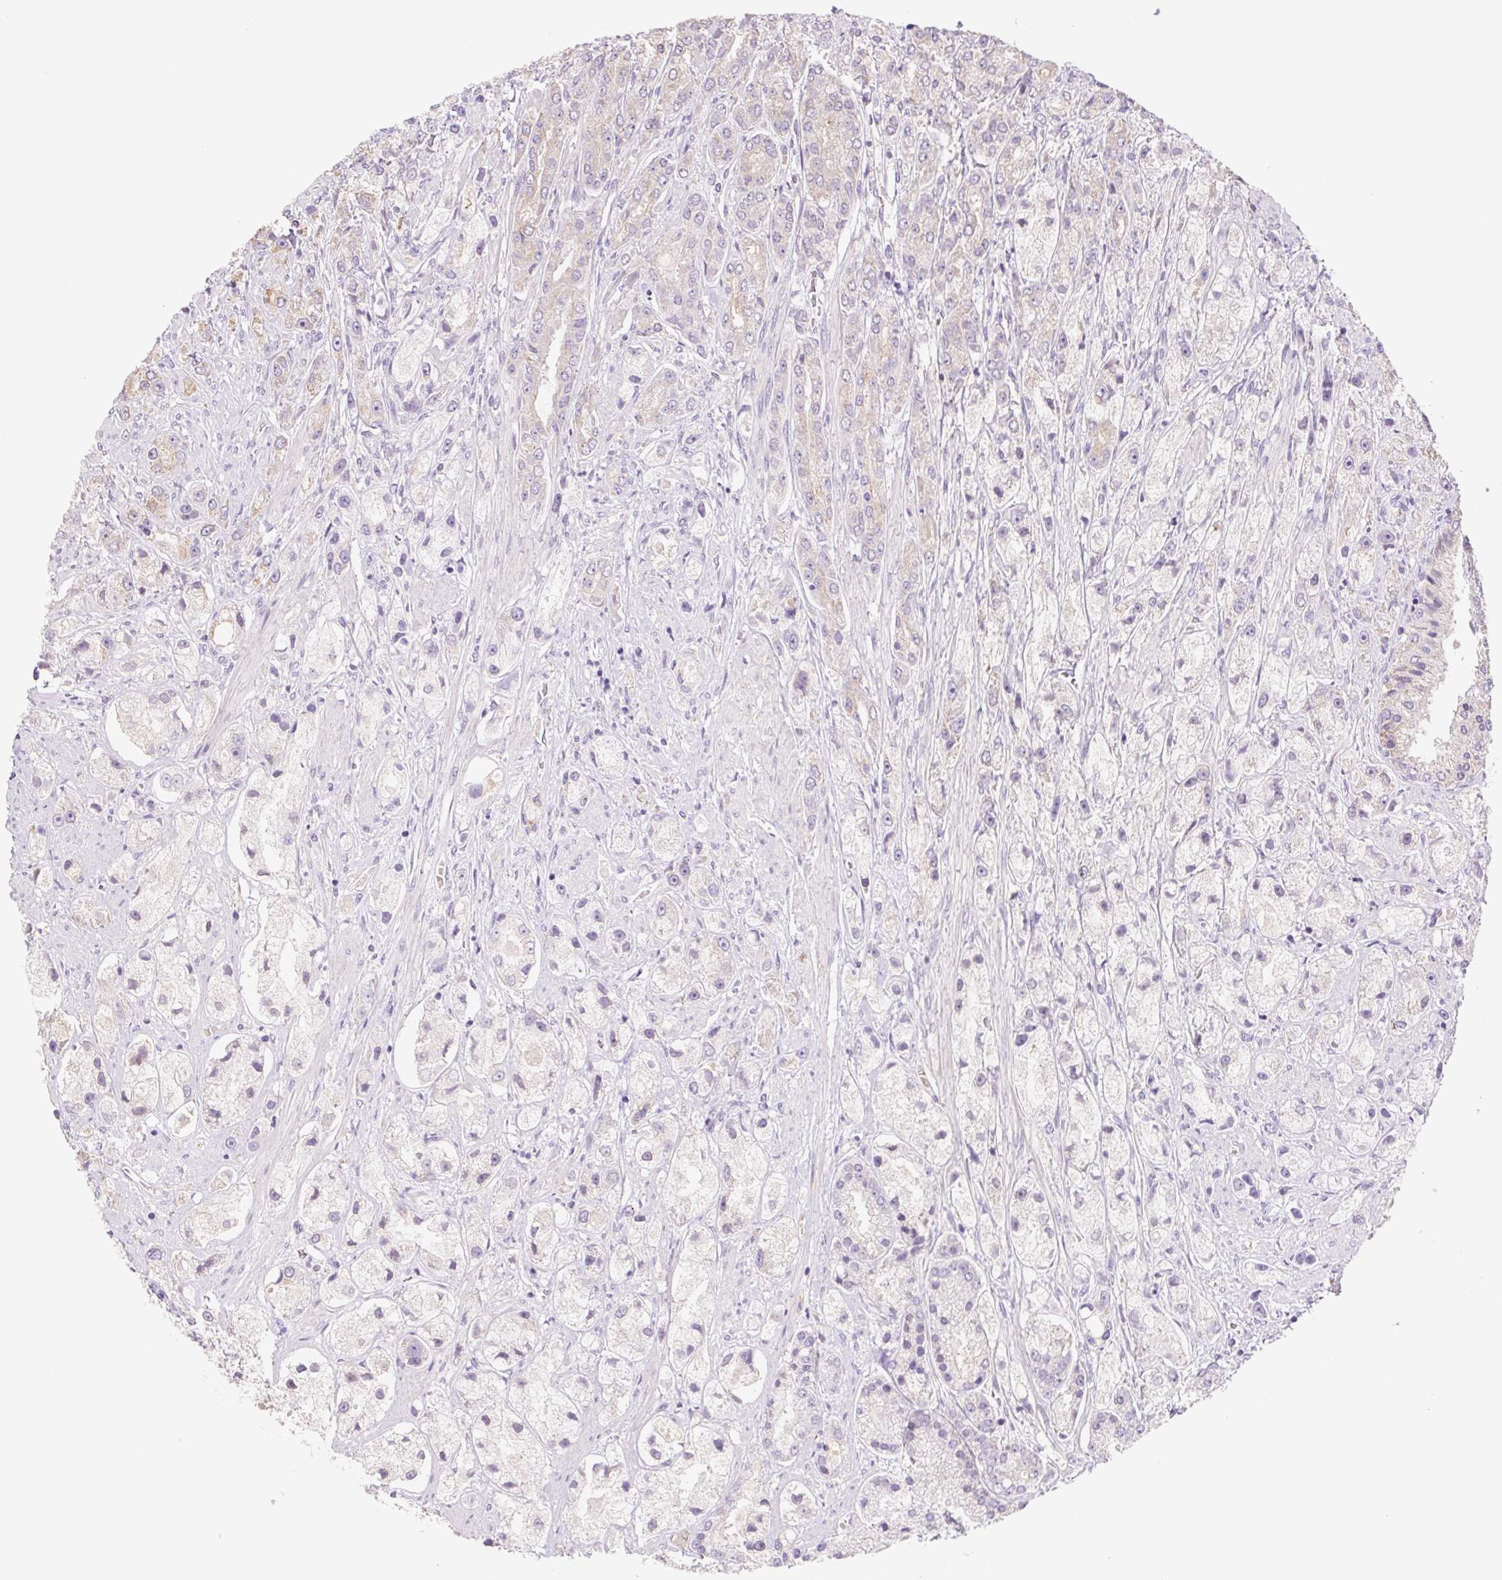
{"staining": {"intensity": "negative", "quantity": "none", "location": "none"}, "tissue": "prostate cancer", "cell_type": "Tumor cells", "image_type": "cancer", "snomed": [{"axis": "morphology", "description": "Adenocarcinoma, High grade"}, {"axis": "topography", "description": "Prostate"}], "caption": "A high-resolution histopathology image shows IHC staining of prostate cancer (adenocarcinoma (high-grade)), which reveals no significant positivity in tumor cells.", "gene": "IGFL3", "patient": {"sex": "male", "age": 67}}